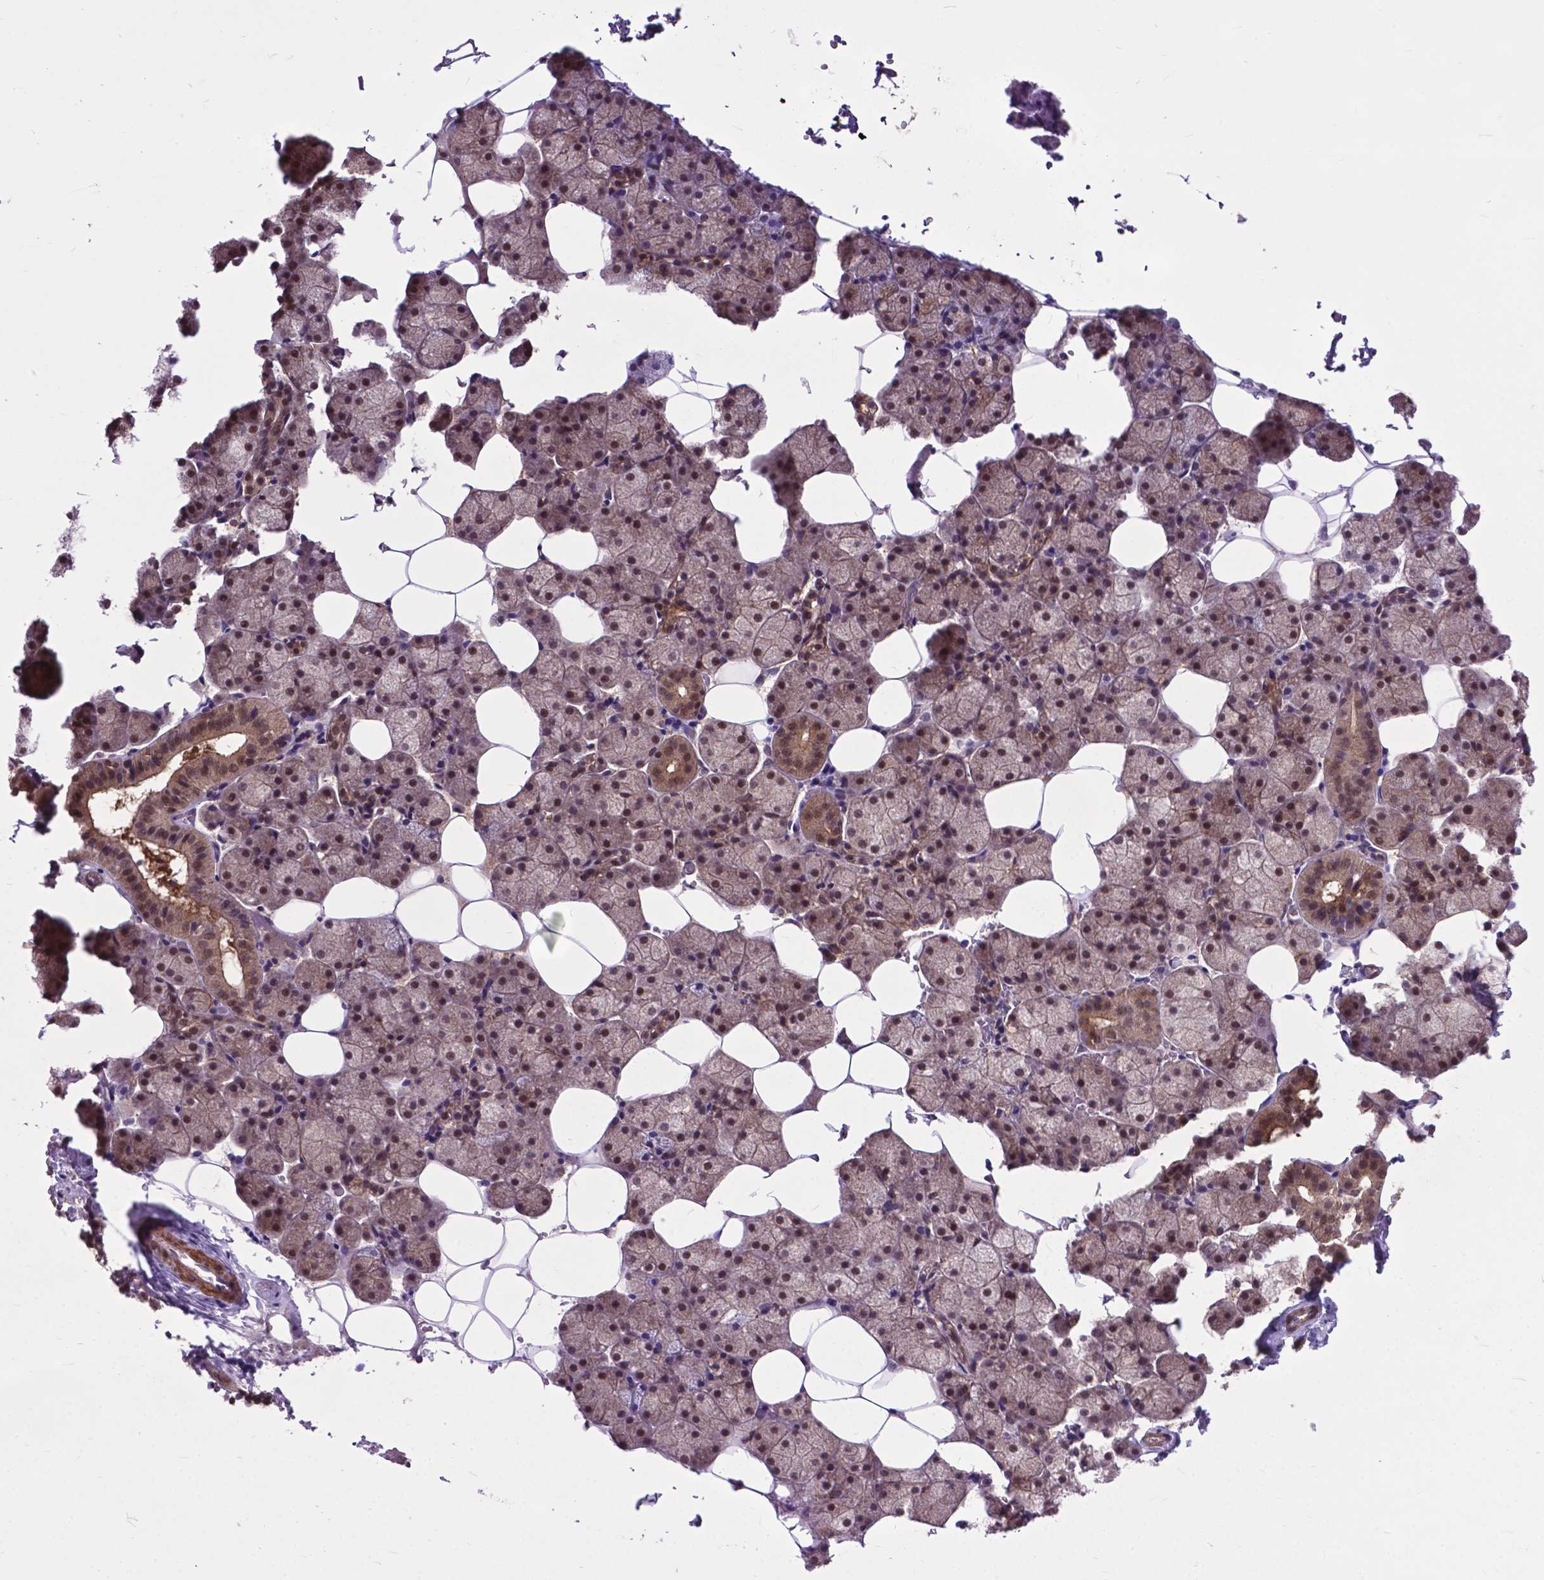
{"staining": {"intensity": "moderate", "quantity": "25%-75%", "location": "cytoplasmic/membranous,nuclear"}, "tissue": "salivary gland", "cell_type": "Glandular cells", "image_type": "normal", "snomed": [{"axis": "morphology", "description": "Normal tissue, NOS"}, {"axis": "topography", "description": "Salivary gland"}], "caption": "Immunohistochemistry (IHC) (DAB) staining of unremarkable salivary gland reveals moderate cytoplasmic/membranous,nuclear protein expression in about 25%-75% of glandular cells. (Brightfield microscopy of DAB IHC at high magnification).", "gene": "OTUB1", "patient": {"sex": "male", "age": 38}}